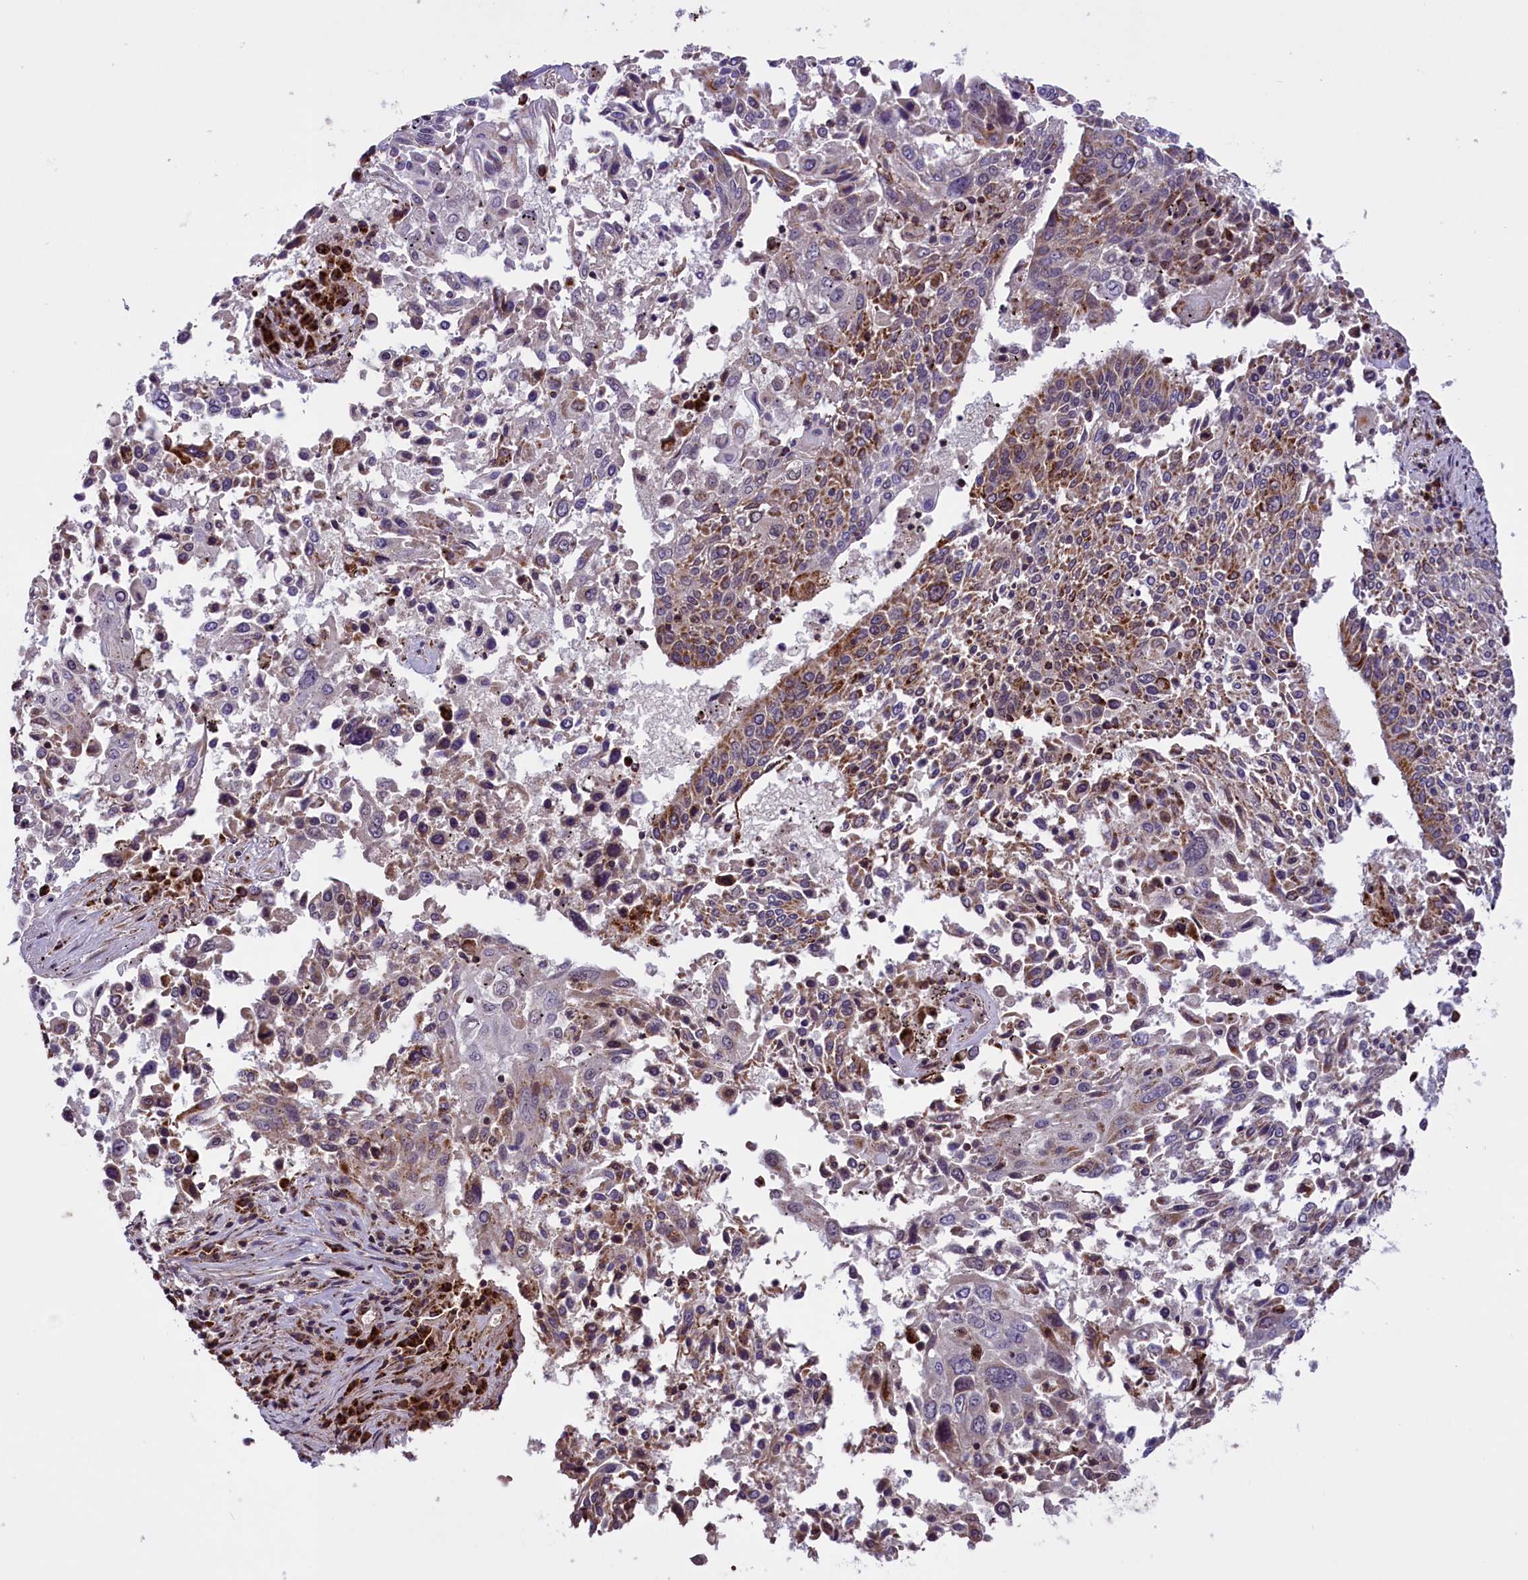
{"staining": {"intensity": "moderate", "quantity": "<25%", "location": "cytoplasmic/membranous"}, "tissue": "lung cancer", "cell_type": "Tumor cells", "image_type": "cancer", "snomed": [{"axis": "morphology", "description": "Squamous cell carcinoma, NOS"}, {"axis": "topography", "description": "Lung"}], "caption": "Protein positivity by IHC displays moderate cytoplasmic/membranous positivity in about <25% of tumor cells in lung cancer. The staining is performed using DAB brown chromogen to label protein expression. The nuclei are counter-stained blue using hematoxylin.", "gene": "NDUFS5", "patient": {"sex": "male", "age": 65}}